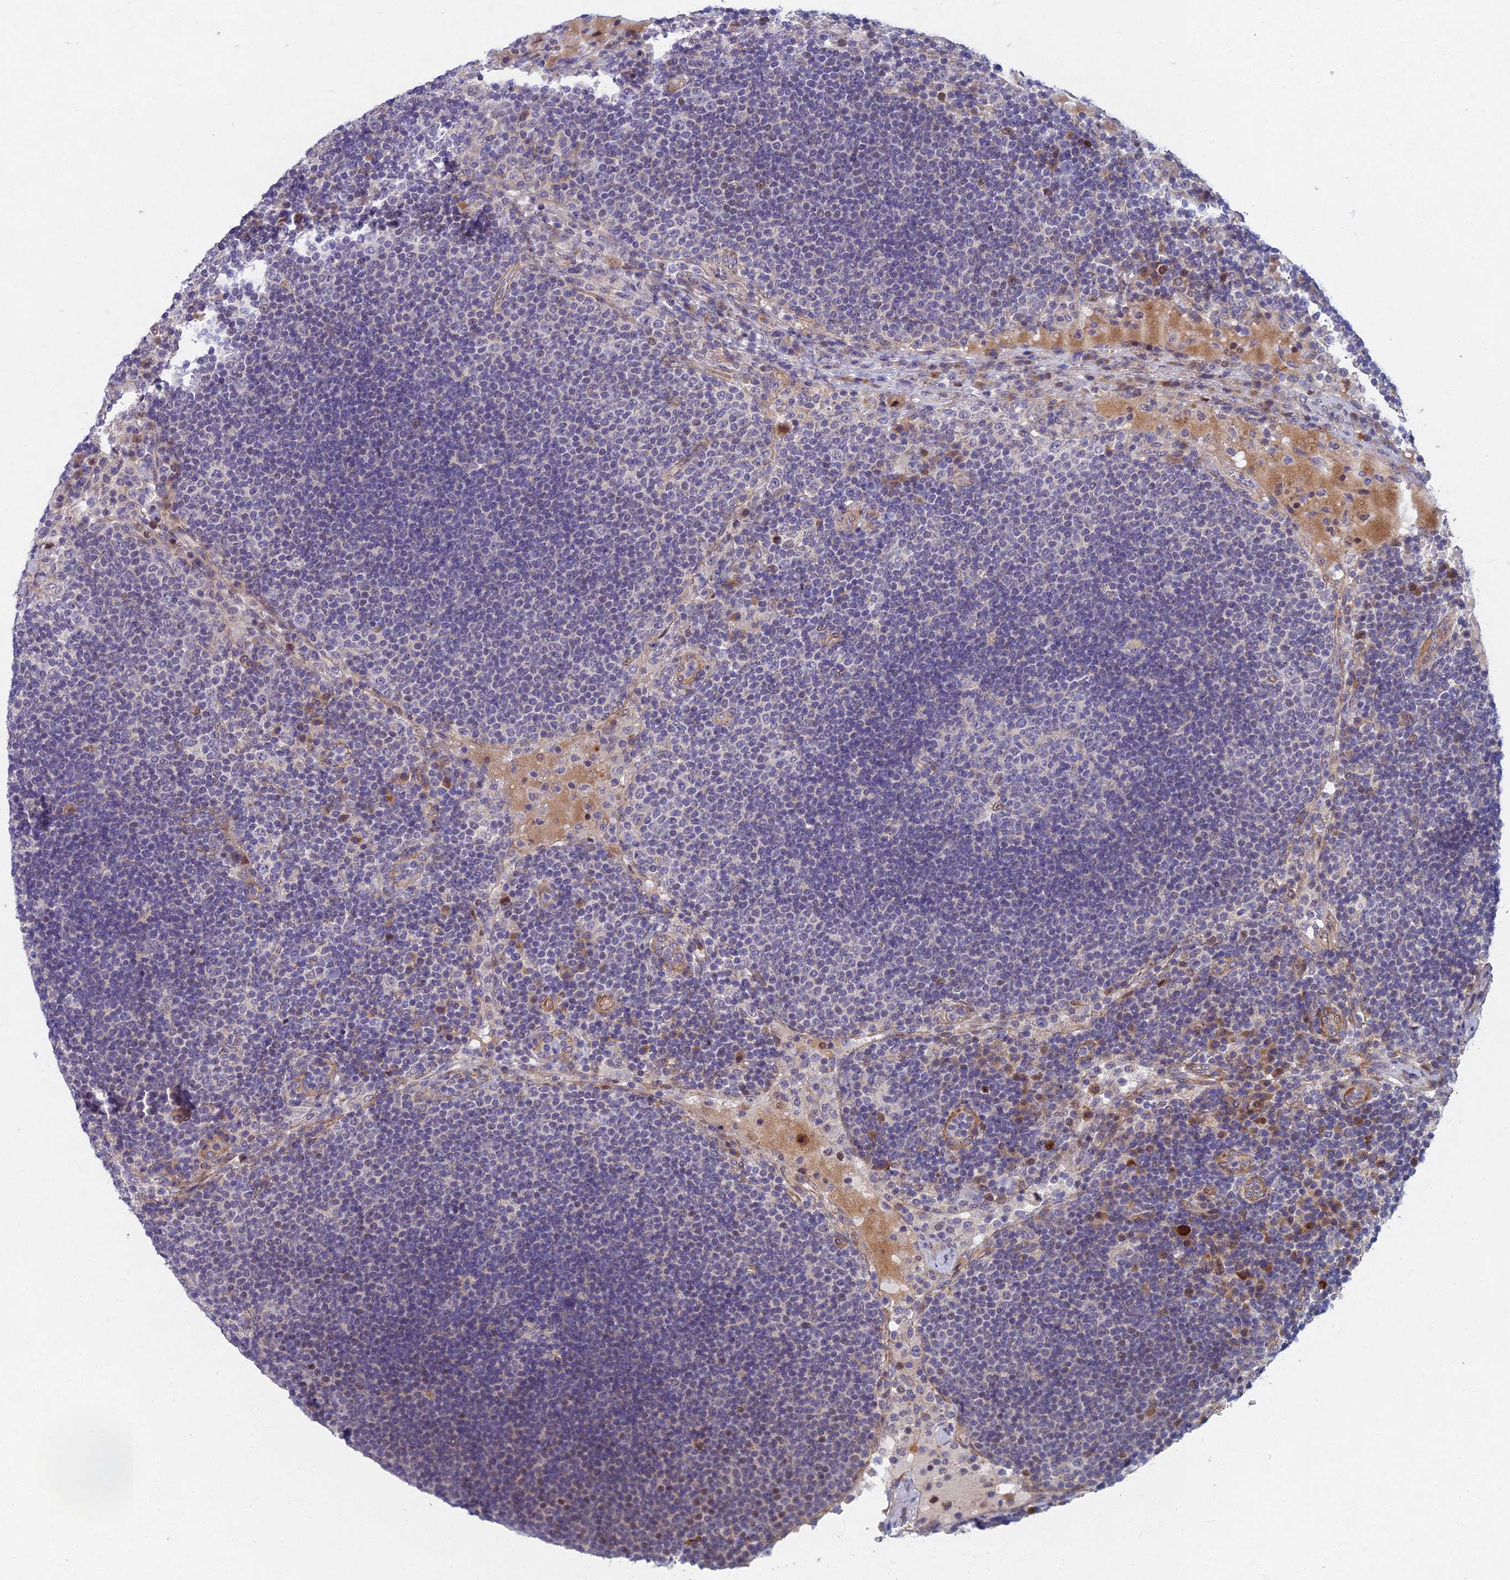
{"staining": {"intensity": "negative", "quantity": "none", "location": "none"}, "tissue": "lymph node", "cell_type": "Germinal center cells", "image_type": "normal", "snomed": [{"axis": "morphology", "description": "Normal tissue, NOS"}, {"axis": "topography", "description": "Lymph node"}], "caption": "A high-resolution image shows immunohistochemistry staining of unremarkable lymph node, which displays no significant positivity in germinal center cells. Nuclei are stained in blue.", "gene": "RHBDL2", "patient": {"sex": "female", "age": 53}}